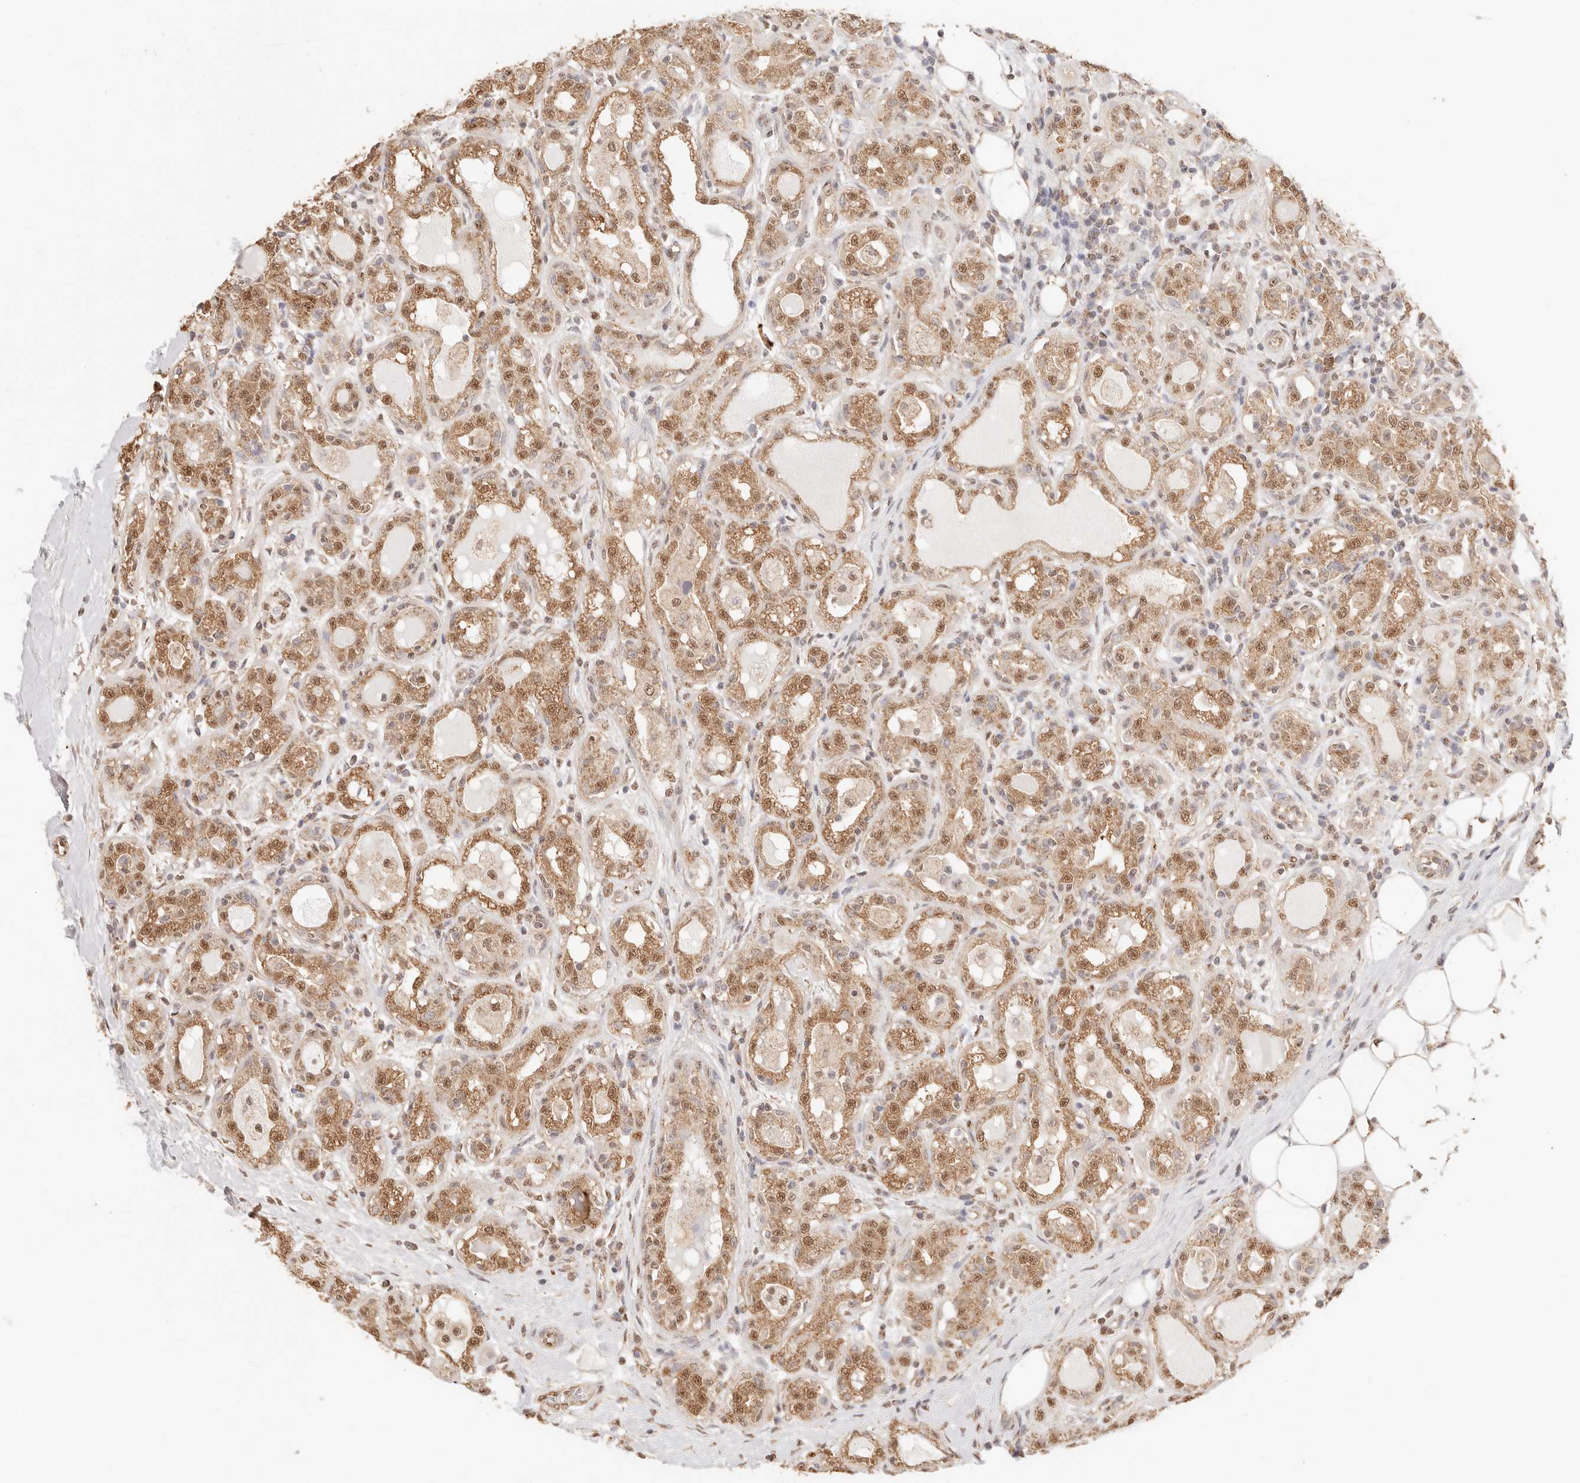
{"staining": {"intensity": "moderate", "quantity": ">75%", "location": "cytoplasmic/membranous,nuclear"}, "tissue": "breast cancer", "cell_type": "Tumor cells", "image_type": "cancer", "snomed": [{"axis": "morphology", "description": "Duct carcinoma"}, {"axis": "topography", "description": "Breast"}], "caption": "Immunohistochemistry of breast intraductal carcinoma shows medium levels of moderate cytoplasmic/membranous and nuclear expression in about >75% of tumor cells.", "gene": "IL1R2", "patient": {"sex": "female", "age": 27}}